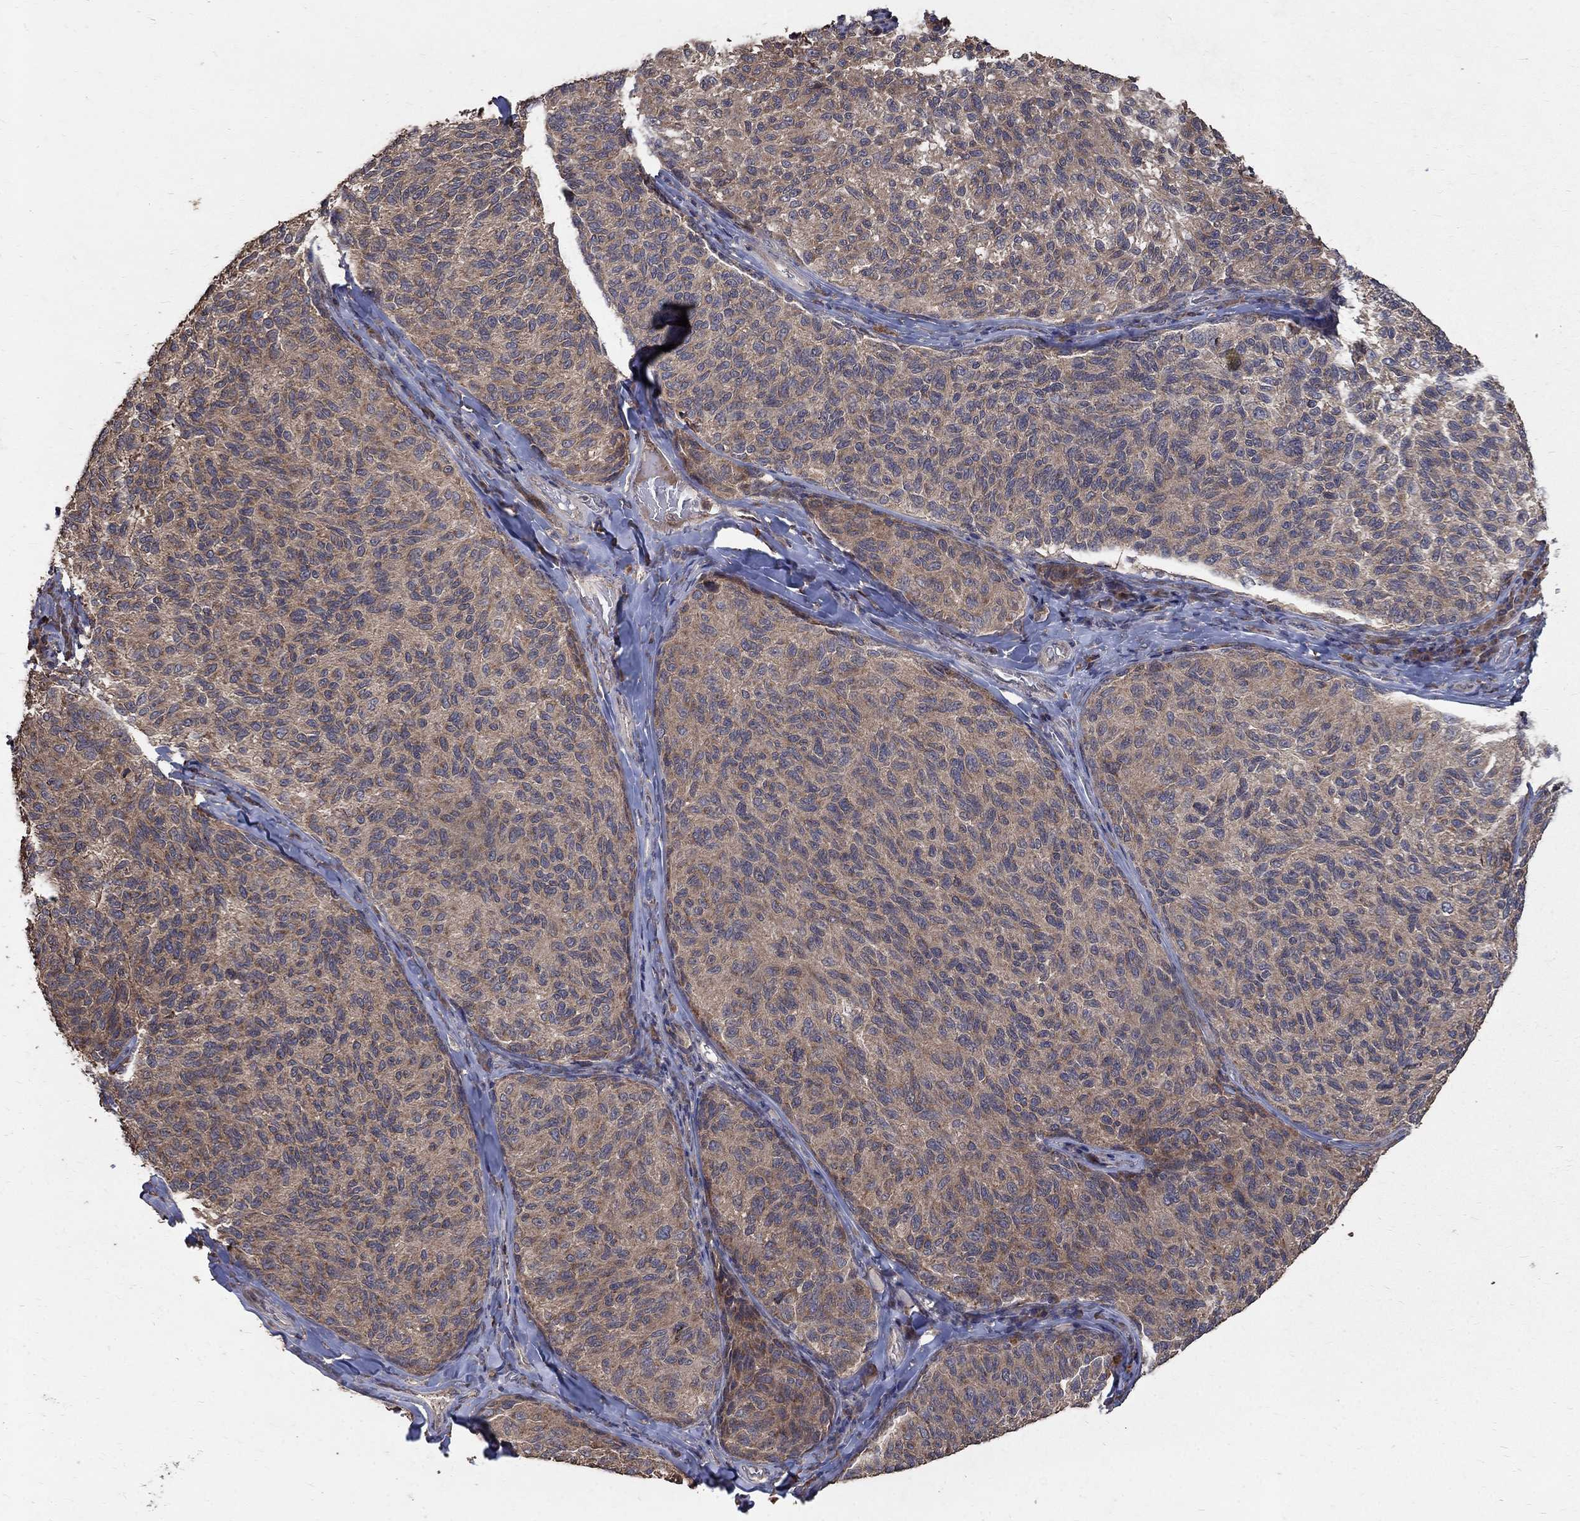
{"staining": {"intensity": "moderate", "quantity": "25%-75%", "location": "cytoplasmic/membranous"}, "tissue": "melanoma", "cell_type": "Tumor cells", "image_type": "cancer", "snomed": [{"axis": "morphology", "description": "Malignant melanoma, NOS"}, {"axis": "topography", "description": "Skin"}], "caption": "Immunohistochemistry (DAB) staining of human melanoma reveals moderate cytoplasmic/membranous protein positivity in about 25%-75% of tumor cells. (Brightfield microscopy of DAB IHC at high magnification).", "gene": "C17orf75", "patient": {"sex": "female", "age": 73}}